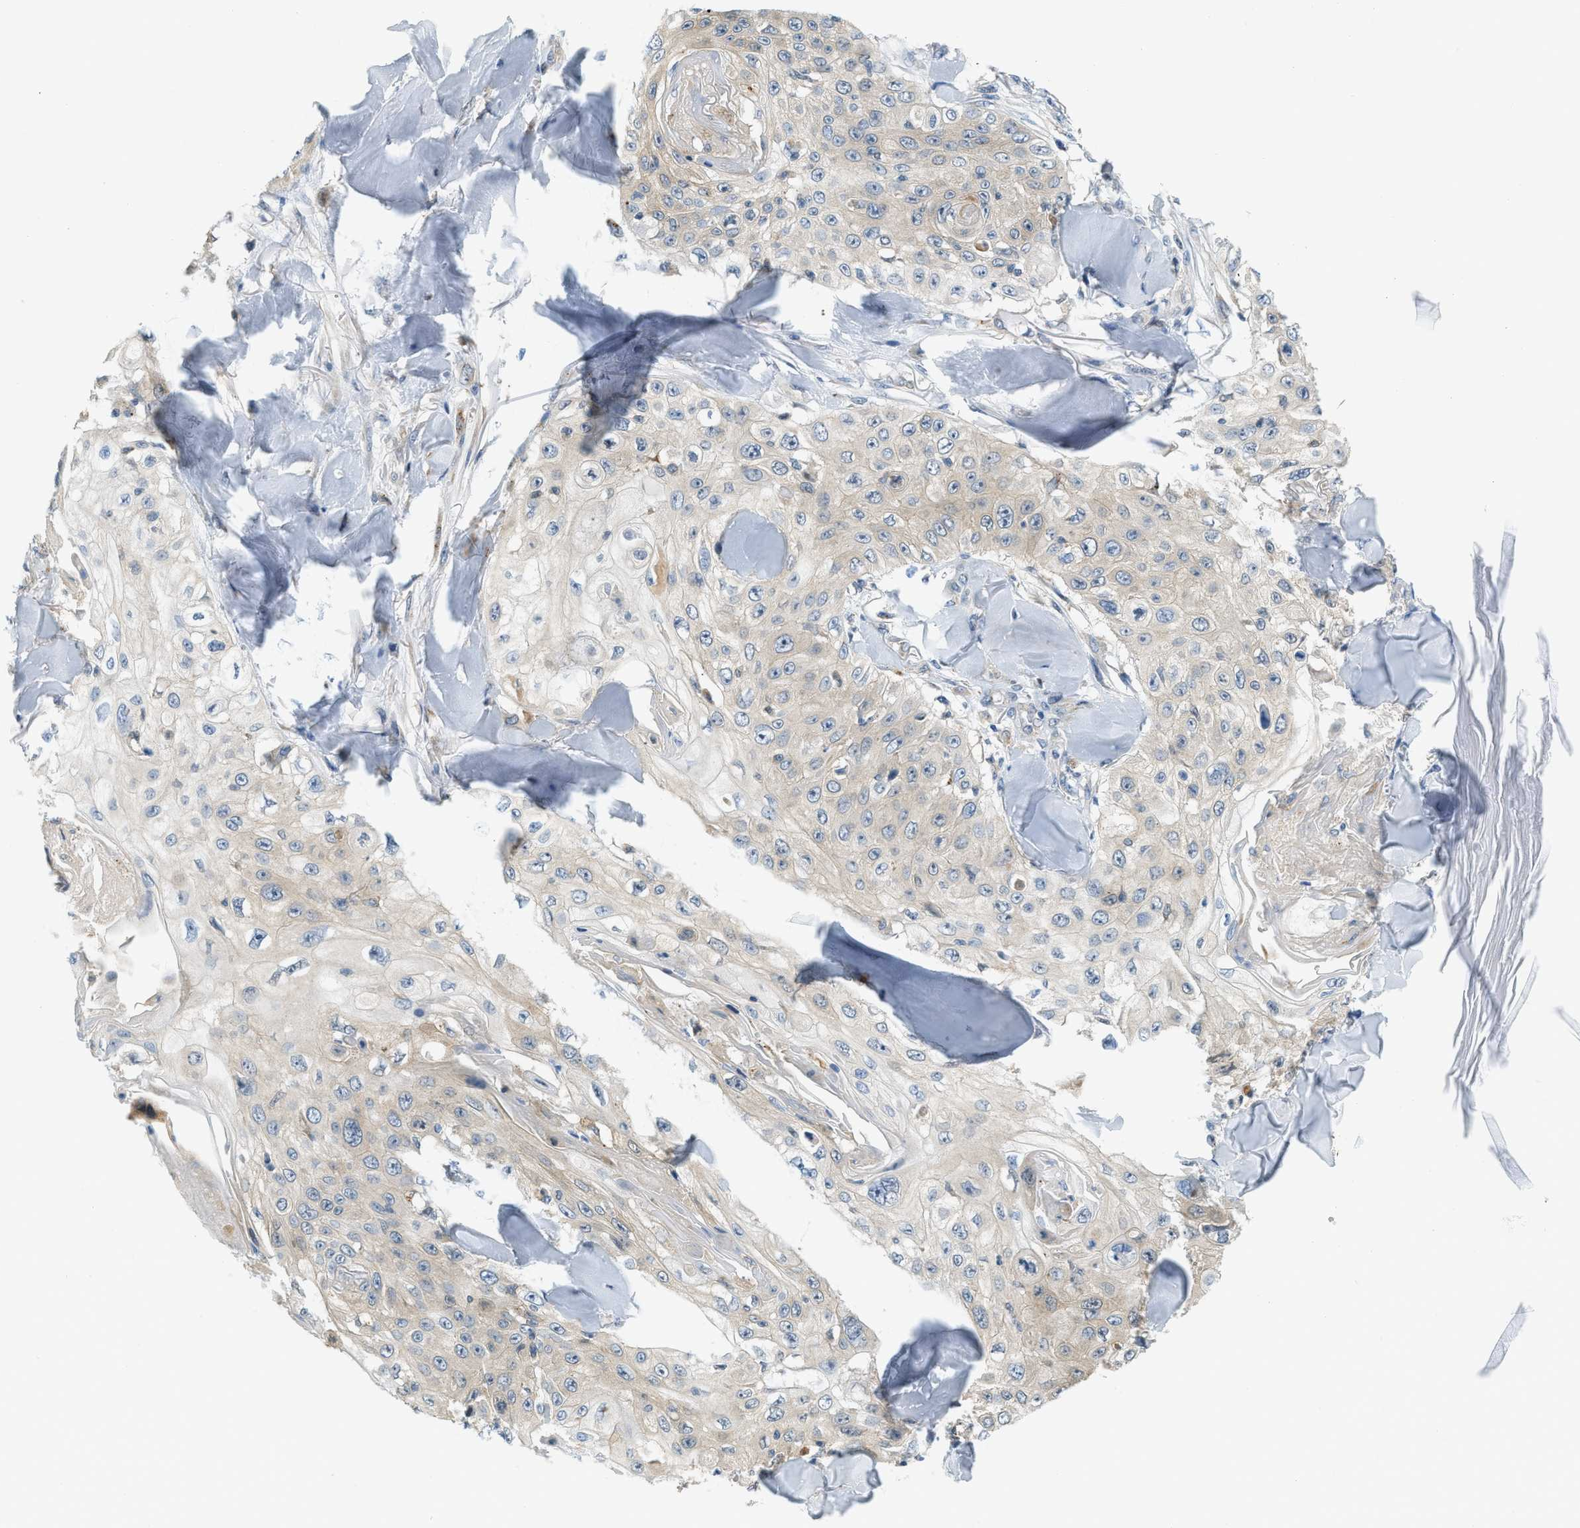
{"staining": {"intensity": "negative", "quantity": "none", "location": "none"}, "tissue": "skin cancer", "cell_type": "Tumor cells", "image_type": "cancer", "snomed": [{"axis": "morphology", "description": "Squamous cell carcinoma, NOS"}, {"axis": "topography", "description": "Skin"}], "caption": "DAB immunohistochemical staining of skin squamous cell carcinoma demonstrates no significant staining in tumor cells. The staining was performed using DAB (3,3'-diaminobenzidine) to visualize the protein expression in brown, while the nuclei were stained in blue with hematoxylin (Magnification: 20x).", "gene": "NME8", "patient": {"sex": "male", "age": 86}}